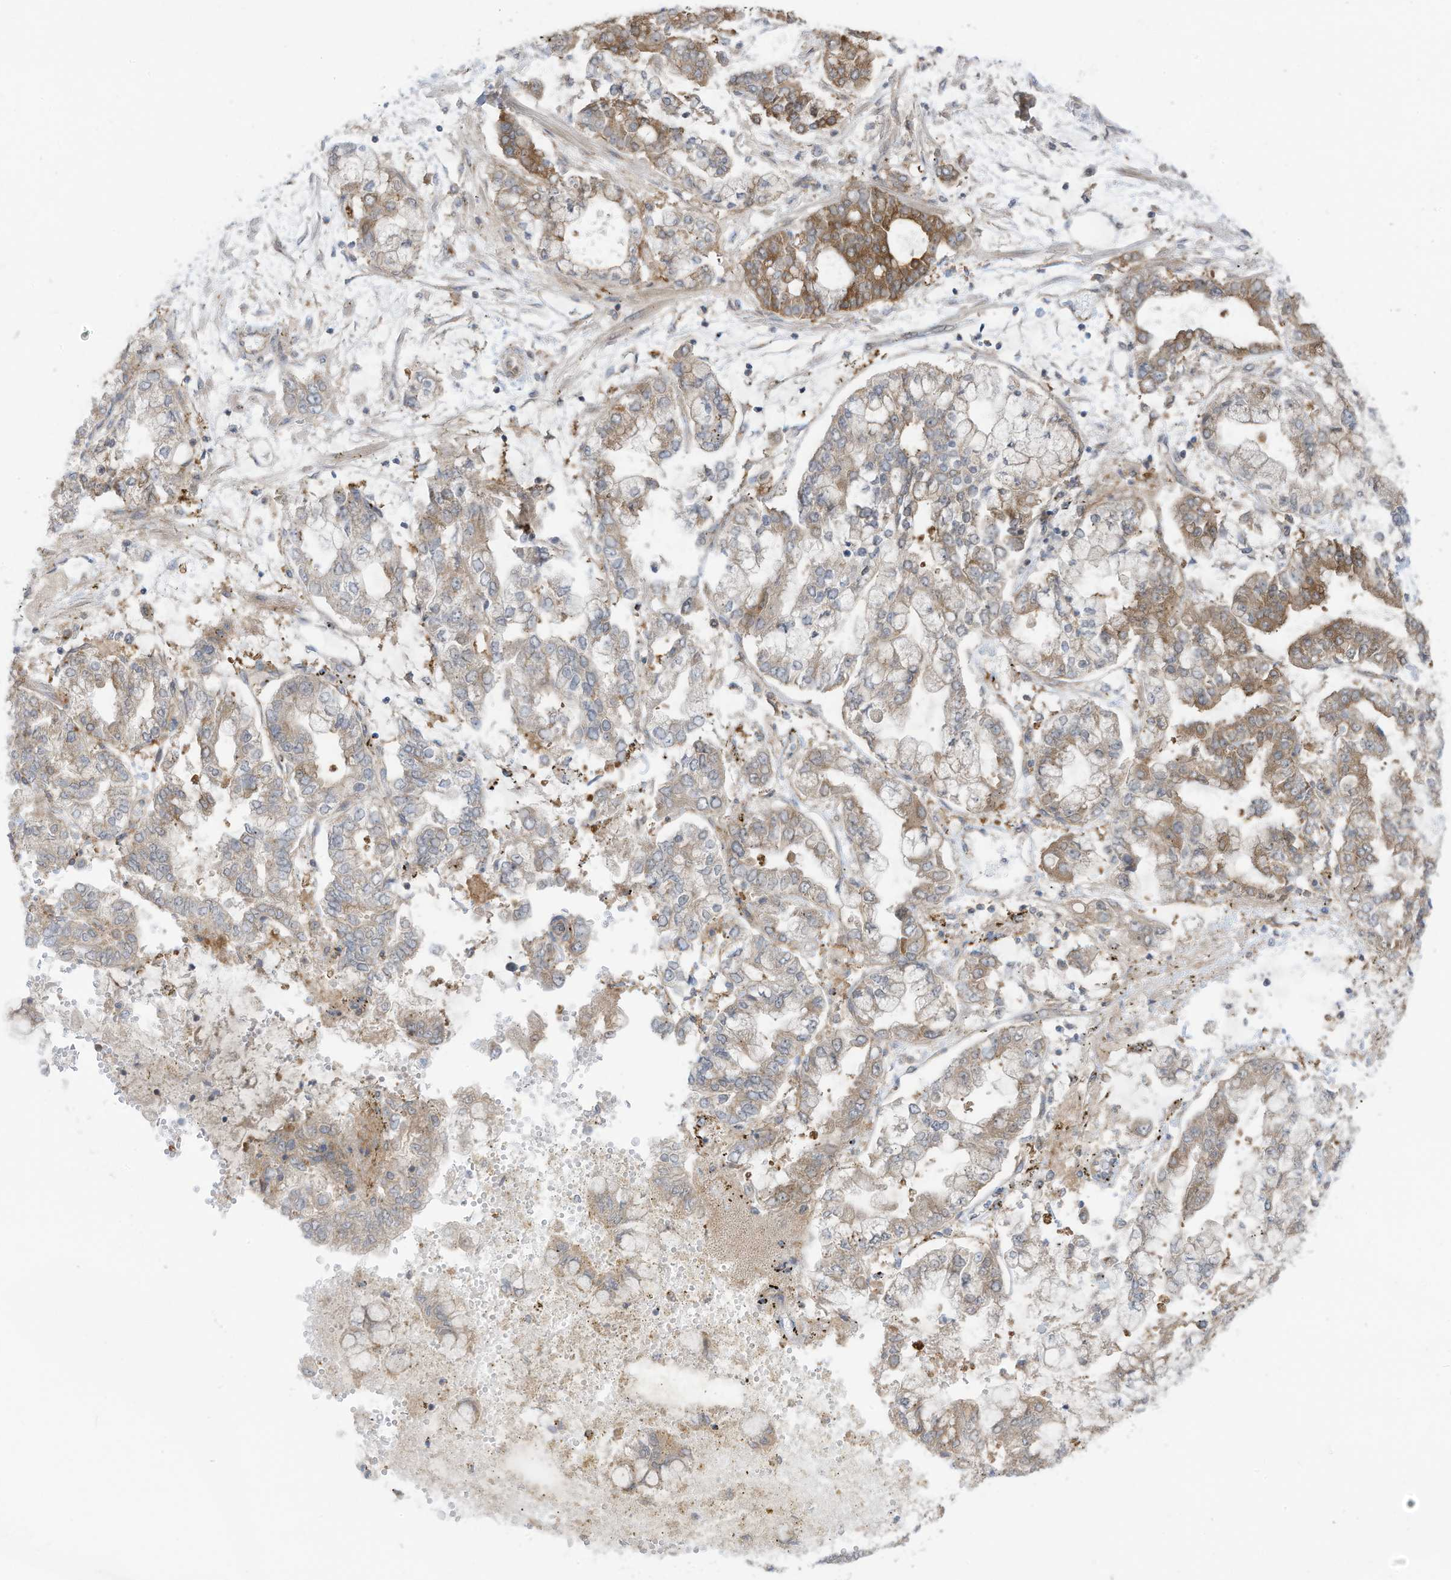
{"staining": {"intensity": "moderate", "quantity": "25%-75%", "location": "cytoplasmic/membranous"}, "tissue": "stomach cancer", "cell_type": "Tumor cells", "image_type": "cancer", "snomed": [{"axis": "morphology", "description": "Normal tissue, NOS"}, {"axis": "morphology", "description": "Adenocarcinoma, NOS"}, {"axis": "topography", "description": "Stomach, upper"}, {"axis": "topography", "description": "Stomach"}], "caption": "Immunohistochemistry (IHC) staining of adenocarcinoma (stomach), which exhibits medium levels of moderate cytoplasmic/membranous expression in approximately 25%-75% of tumor cells indicating moderate cytoplasmic/membranous protein staining. The staining was performed using DAB (brown) for protein detection and nuclei were counterstained in hematoxylin (blue).", "gene": "REPS1", "patient": {"sex": "male", "age": 76}}